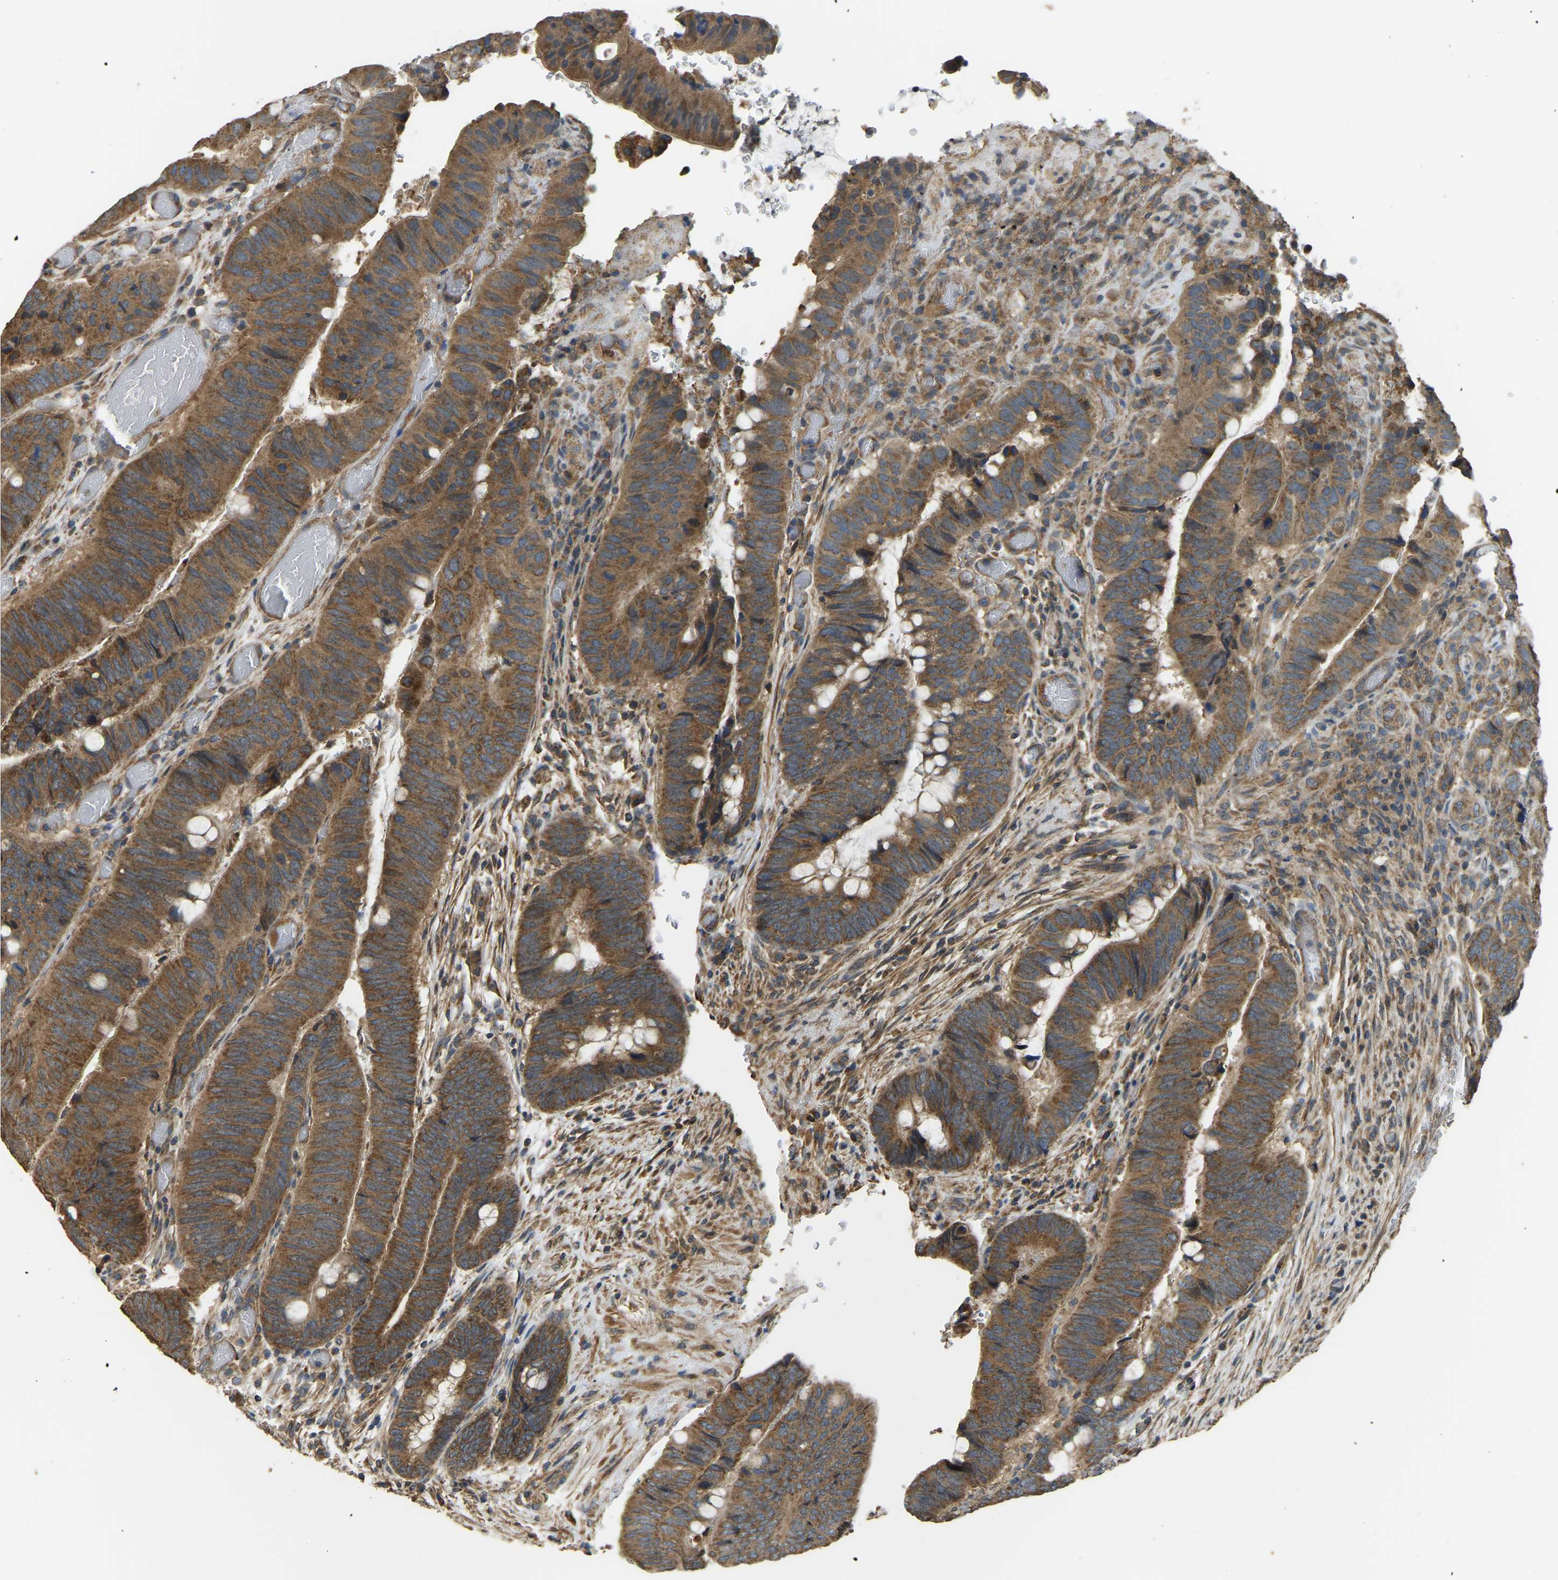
{"staining": {"intensity": "moderate", "quantity": ">75%", "location": "cytoplasmic/membranous"}, "tissue": "colorectal cancer", "cell_type": "Tumor cells", "image_type": "cancer", "snomed": [{"axis": "morphology", "description": "Normal tissue, NOS"}, {"axis": "morphology", "description": "Adenocarcinoma, NOS"}, {"axis": "topography", "description": "Rectum"}], "caption": "Colorectal cancer tissue exhibits moderate cytoplasmic/membranous expression in approximately >75% of tumor cells, visualized by immunohistochemistry. (DAB IHC with brightfield microscopy, high magnification).", "gene": "GNG2", "patient": {"sex": "male", "age": 92}}